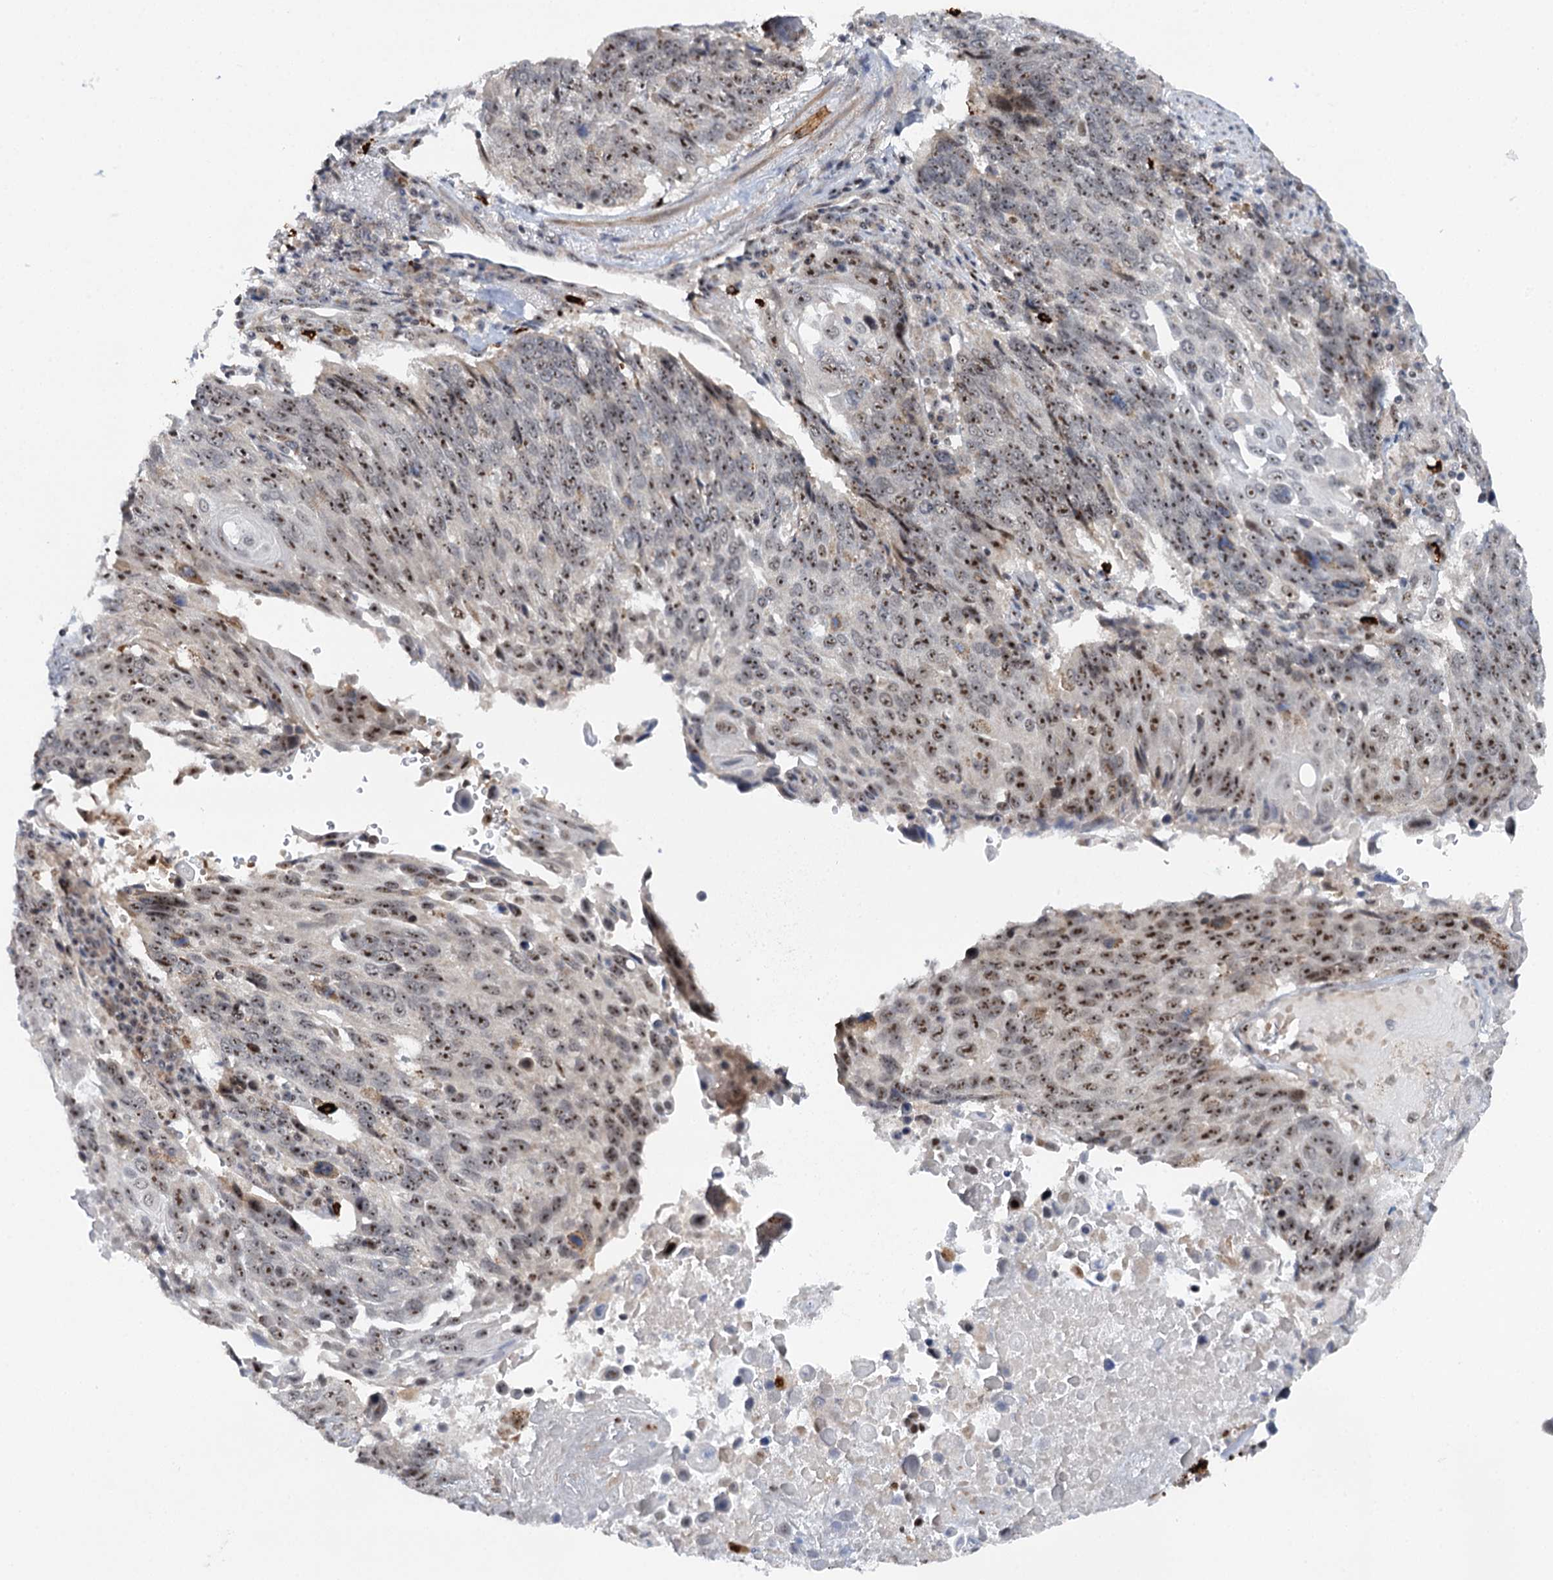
{"staining": {"intensity": "moderate", "quantity": ">75%", "location": "nuclear"}, "tissue": "lung cancer", "cell_type": "Tumor cells", "image_type": "cancer", "snomed": [{"axis": "morphology", "description": "Squamous cell carcinoma, NOS"}, {"axis": "topography", "description": "Lung"}], "caption": "Immunohistochemical staining of lung squamous cell carcinoma shows medium levels of moderate nuclear protein positivity in about >75% of tumor cells. Using DAB (brown) and hematoxylin (blue) stains, captured at high magnification using brightfield microscopy.", "gene": "BUD13", "patient": {"sex": "male", "age": 66}}